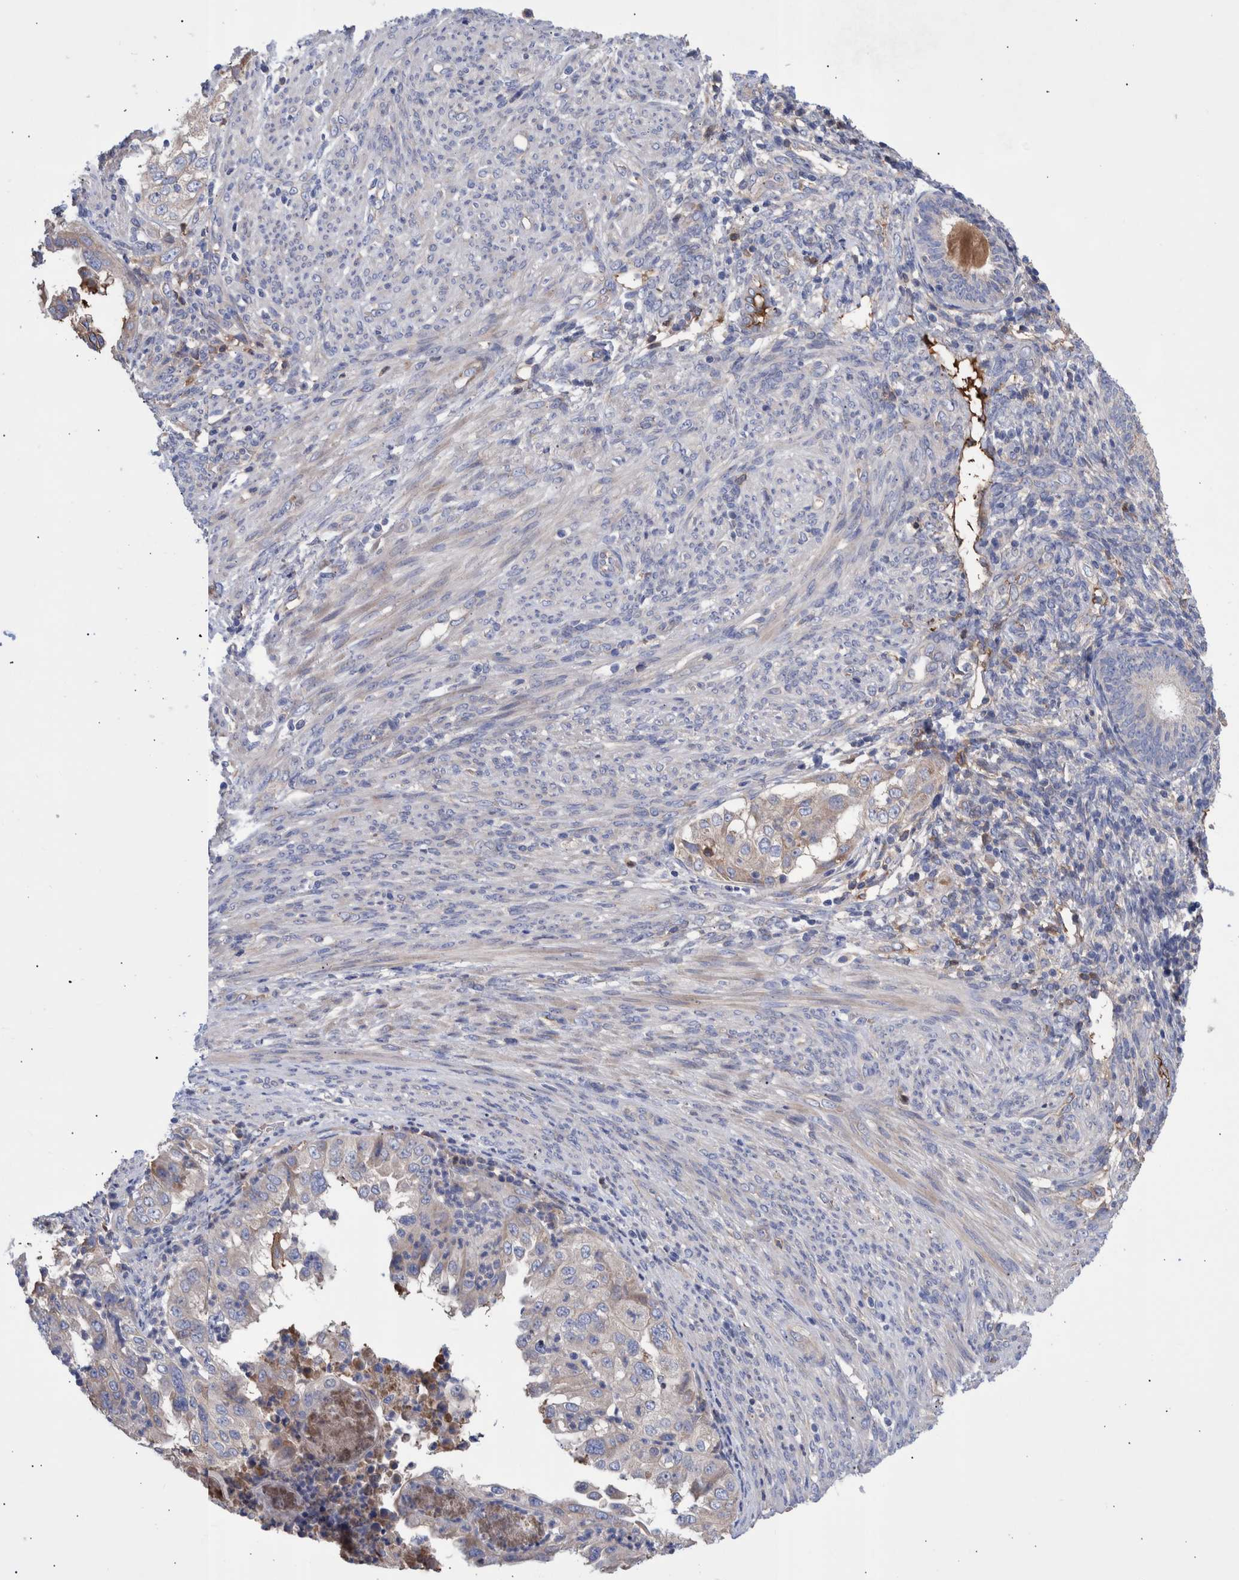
{"staining": {"intensity": "negative", "quantity": "none", "location": "none"}, "tissue": "endometrial cancer", "cell_type": "Tumor cells", "image_type": "cancer", "snomed": [{"axis": "morphology", "description": "Adenocarcinoma, NOS"}, {"axis": "topography", "description": "Endometrium"}], "caption": "This is a histopathology image of IHC staining of endometrial cancer, which shows no positivity in tumor cells. (DAB (3,3'-diaminobenzidine) immunohistochemistry (IHC) visualized using brightfield microscopy, high magnification).", "gene": "DLL4", "patient": {"sex": "female", "age": 85}}